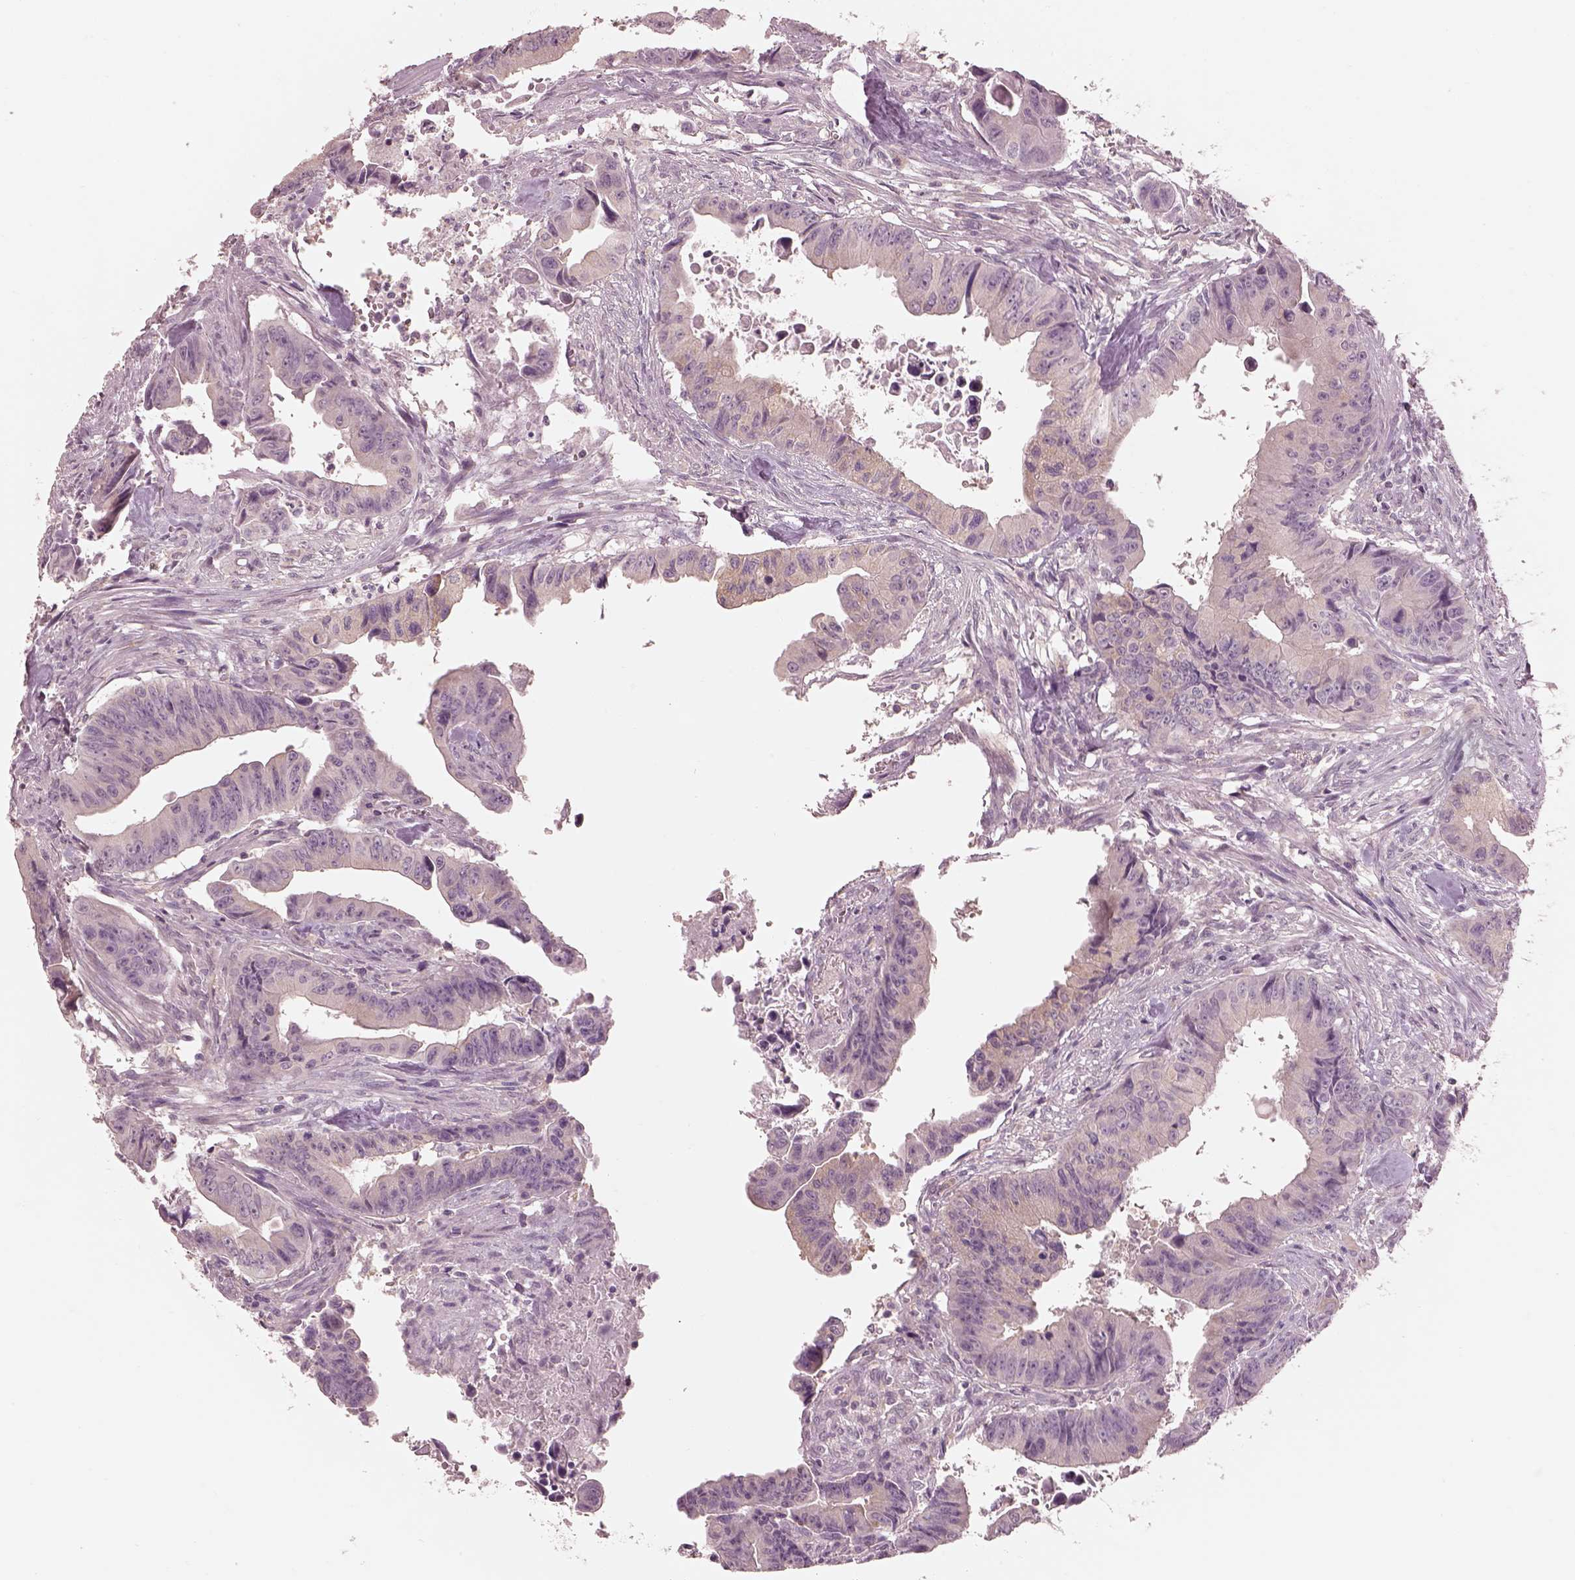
{"staining": {"intensity": "negative", "quantity": "none", "location": "none"}, "tissue": "colorectal cancer", "cell_type": "Tumor cells", "image_type": "cancer", "snomed": [{"axis": "morphology", "description": "Adenocarcinoma, NOS"}, {"axis": "topography", "description": "Colon"}], "caption": "IHC image of neoplastic tissue: human colorectal cancer (adenocarcinoma) stained with DAB (3,3'-diaminobenzidine) displays no significant protein positivity in tumor cells. The staining was performed using DAB to visualize the protein expression in brown, while the nuclei were stained in blue with hematoxylin (Magnification: 20x).", "gene": "PRKACG", "patient": {"sex": "female", "age": 87}}